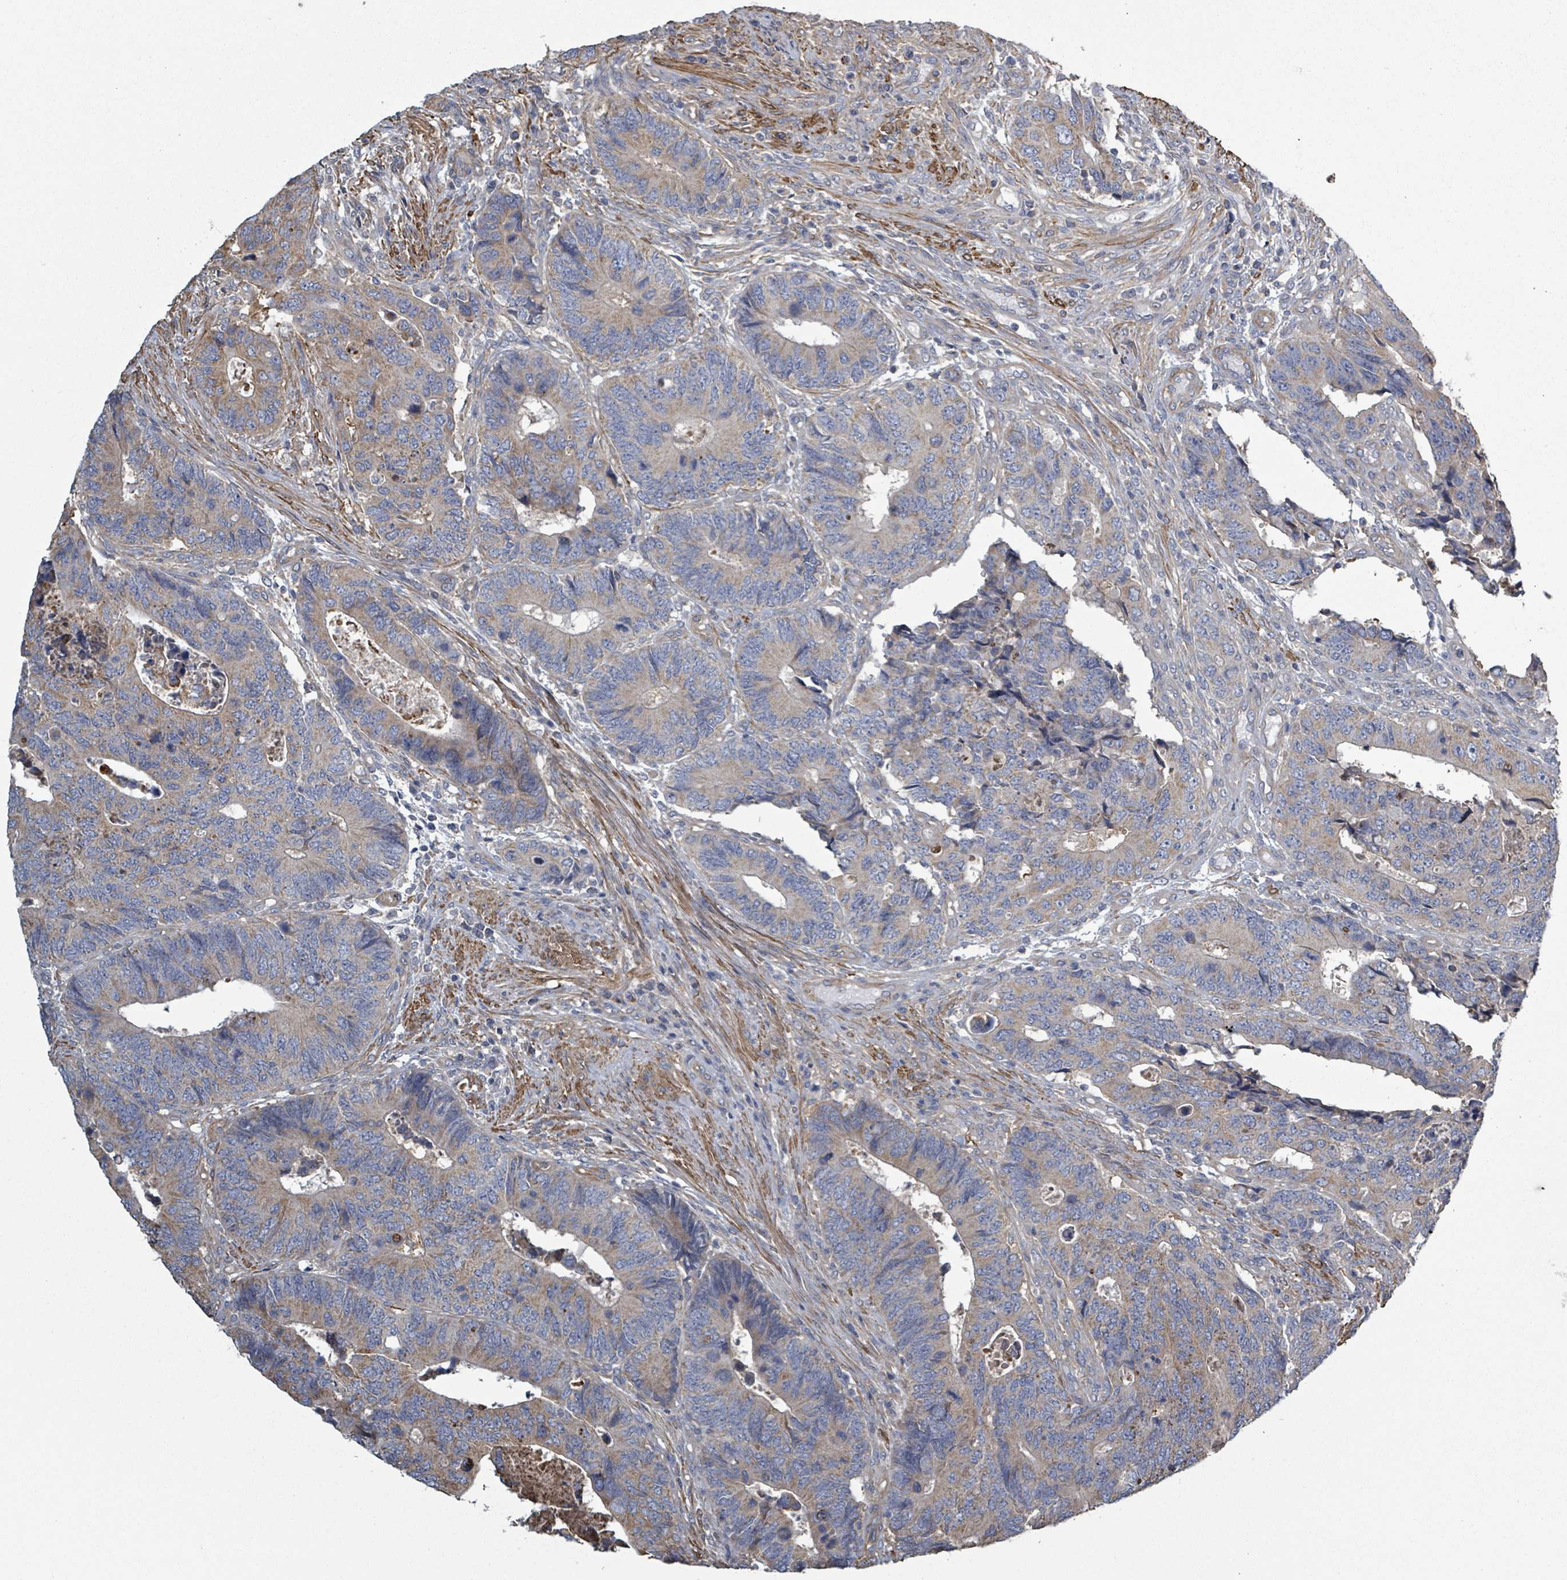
{"staining": {"intensity": "weak", "quantity": "25%-75%", "location": "cytoplasmic/membranous"}, "tissue": "colorectal cancer", "cell_type": "Tumor cells", "image_type": "cancer", "snomed": [{"axis": "morphology", "description": "Adenocarcinoma, NOS"}, {"axis": "topography", "description": "Colon"}], "caption": "Adenocarcinoma (colorectal) stained with a protein marker reveals weak staining in tumor cells.", "gene": "ADCK1", "patient": {"sex": "male", "age": 87}}